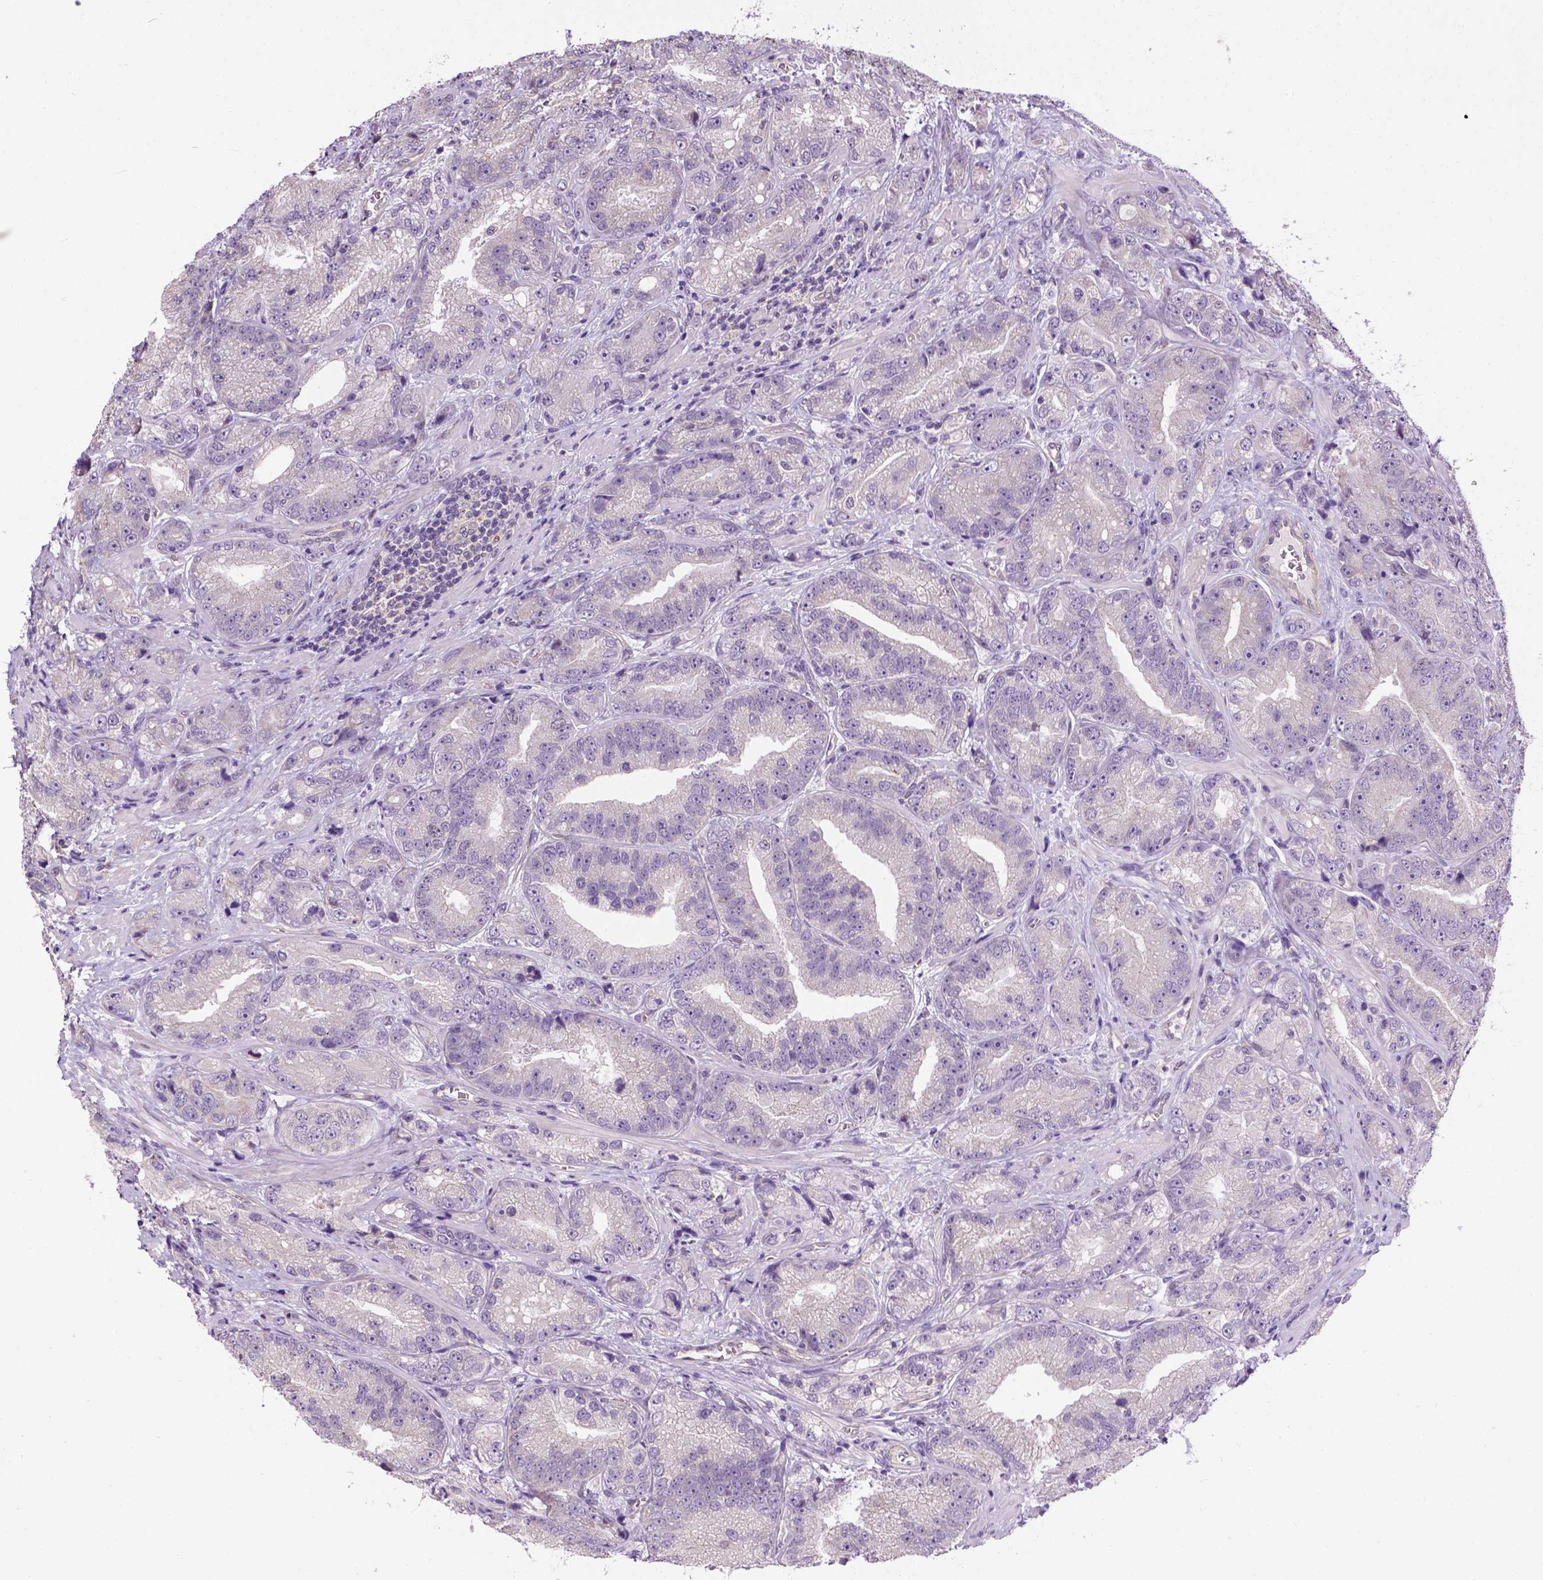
{"staining": {"intensity": "negative", "quantity": "none", "location": "none"}, "tissue": "prostate cancer", "cell_type": "Tumor cells", "image_type": "cancer", "snomed": [{"axis": "morphology", "description": "Adenocarcinoma, NOS"}, {"axis": "topography", "description": "Prostate"}], "caption": "This micrograph is of adenocarcinoma (prostate) stained with immunohistochemistry to label a protein in brown with the nuclei are counter-stained blue. There is no expression in tumor cells.", "gene": "KAZN", "patient": {"sex": "male", "age": 63}}